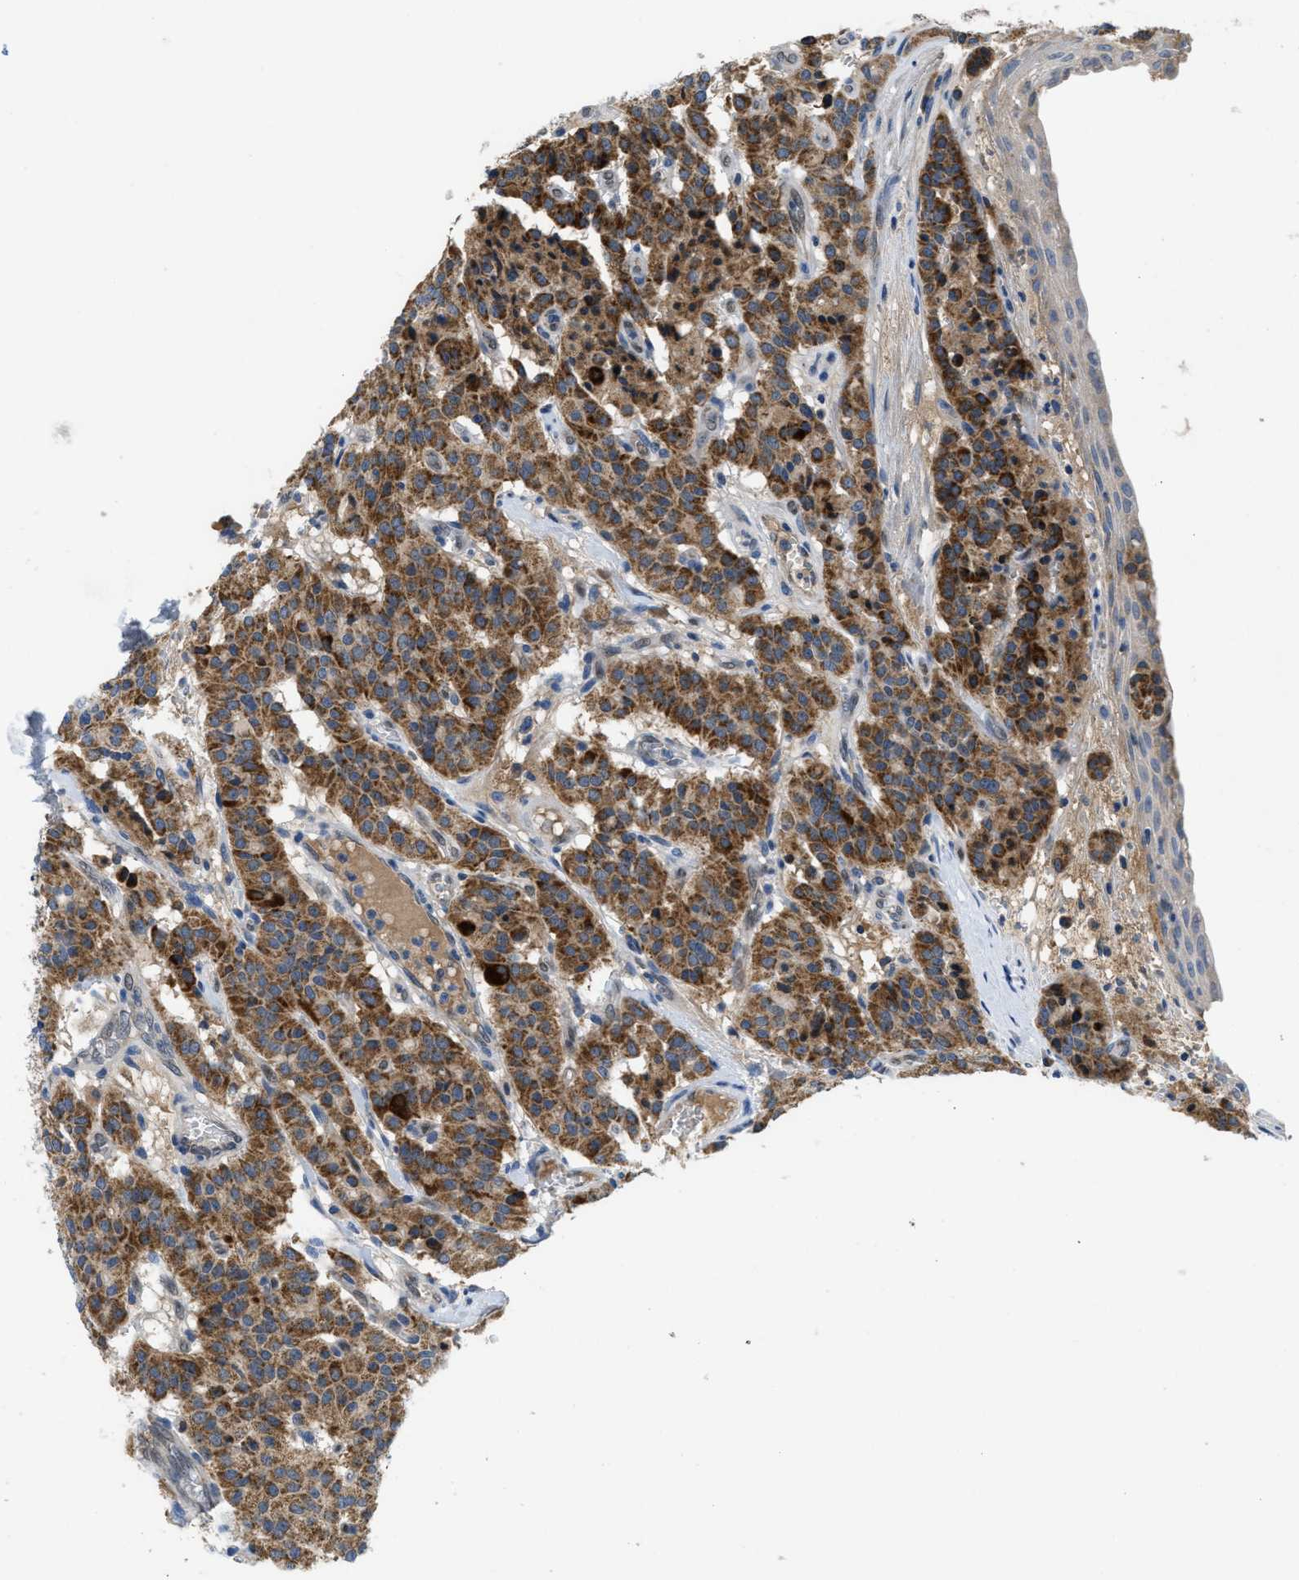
{"staining": {"intensity": "strong", "quantity": ">75%", "location": "cytoplasmic/membranous"}, "tissue": "carcinoid", "cell_type": "Tumor cells", "image_type": "cancer", "snomed": [{"axis": "morphology", "description": "Carcinoid, malignant, NOS"}, {"axis": "topography", "description": "Lung"}], "caption": "The image displays staining of malignant carcinoid, revealing strong cytoplasmic/membranous protein positivity (brown color) within tumor cells. Using DAB (3,3'-diaminobenzidine) (brown) and hematoxylin (blue) stains, captured at high magnification using brightfield microscopy.", "gene": "PNKD", "patient": {"sex": "male", "age": 30}}